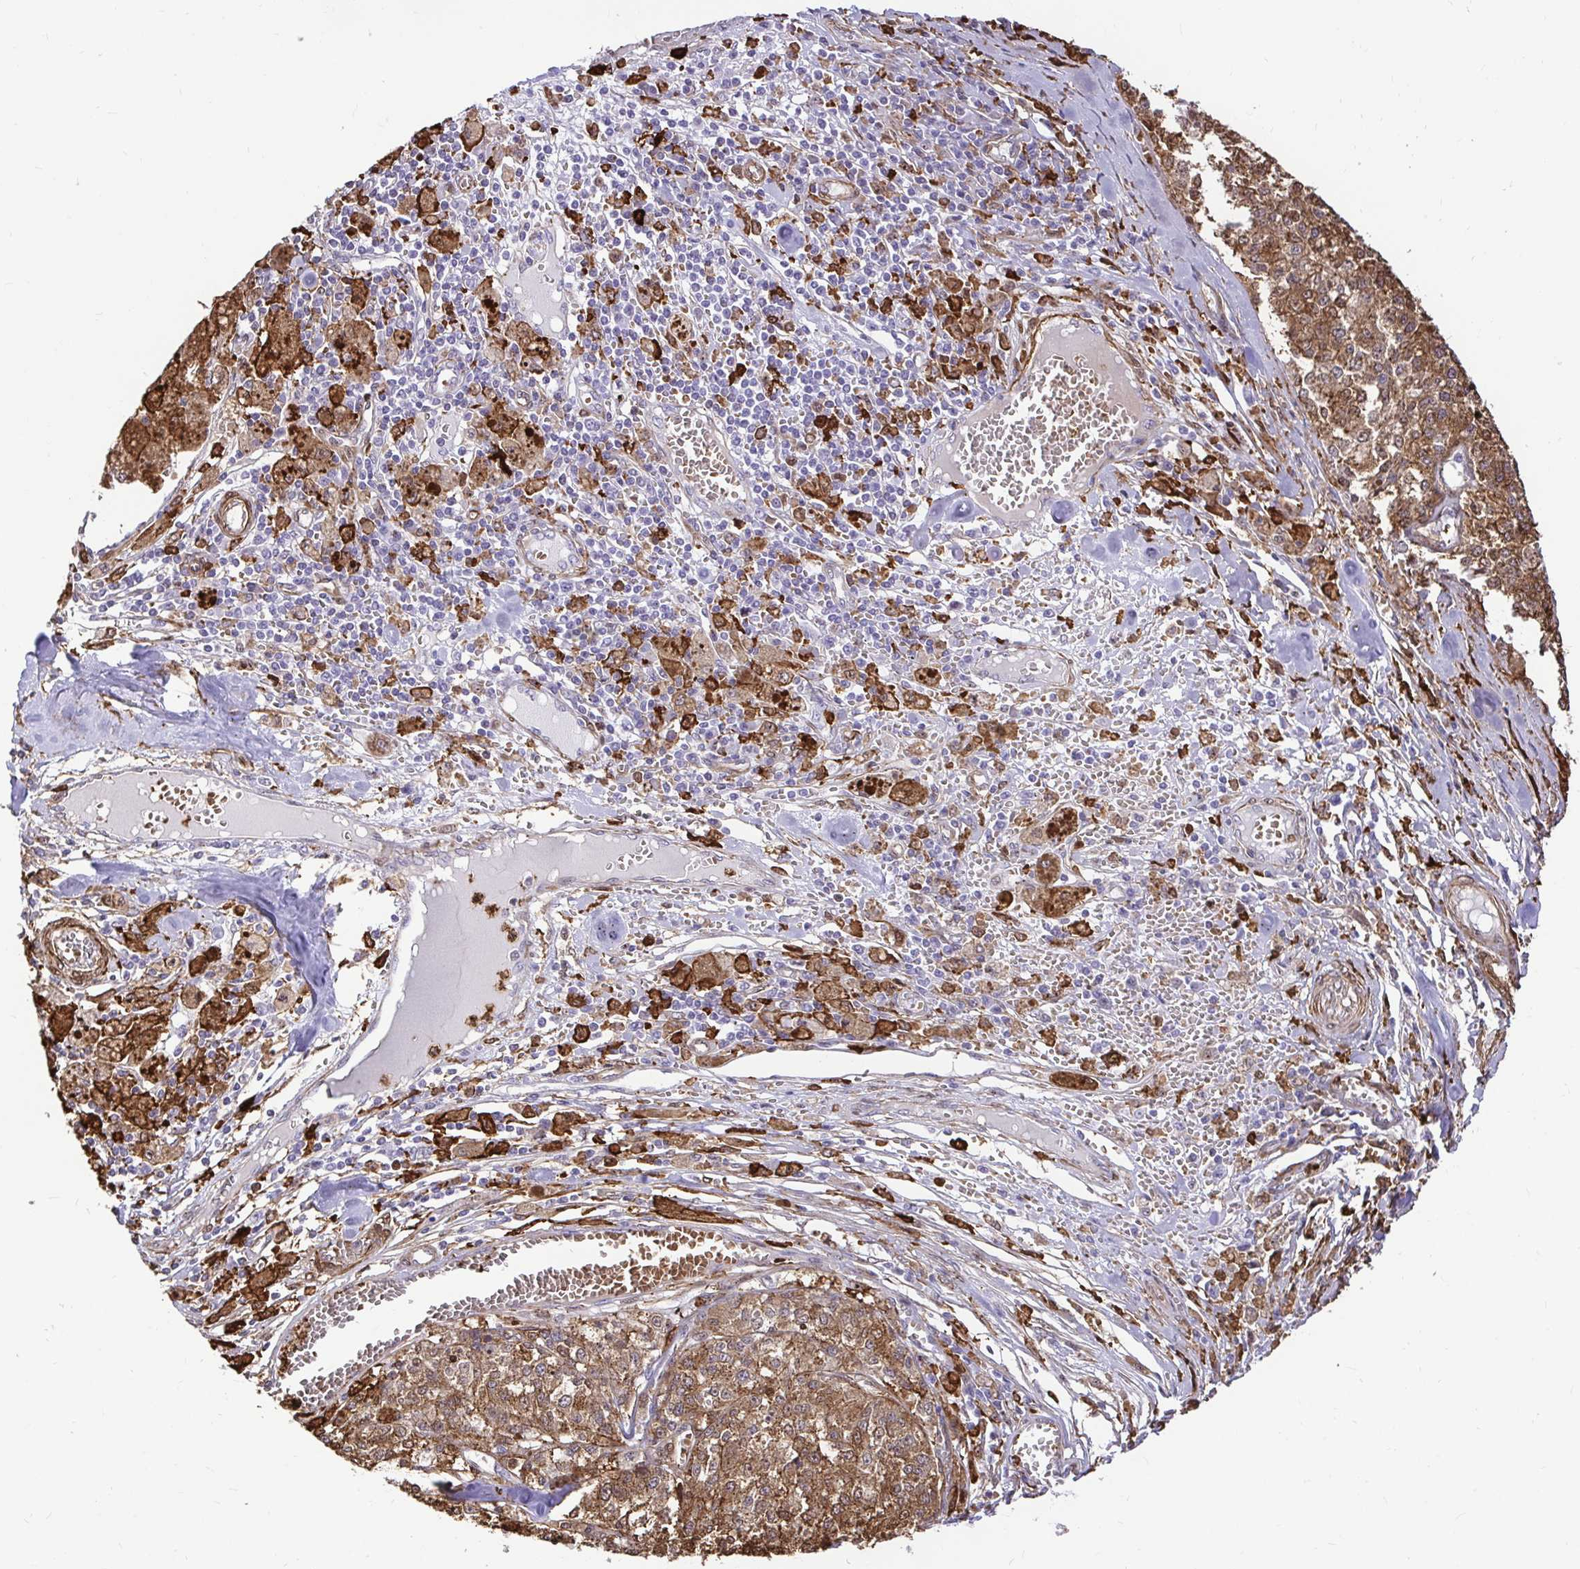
{"staining": {"intensity": "moderate", "quantity": ">75%", "location": "cytoplasmic/membranous,nuclear"}, "tissue": "melanoma", "cell_type": "Tumor cells", "image_type": "cancer", "snomed": [{"axis": "morphology", "description": "Malignant melanoma, Metastatic site"}, {"axis": "topography", "description": "Lymph node"}], "caption": "The image exhibits immunohistochemical staining of malignant melanoma (metastatic site). There is moderate cytoplasmic/membranous and nuclear expression is seen in approximately >75% of tumor cells. Using DAB (3,3'-diaminobenzidine) (brown) and hematoxylin (blue) stains, captured at high magnification using brightfield microscopy.", "gene": "GSN", "patient": {"sex": "female", "age": 64}}